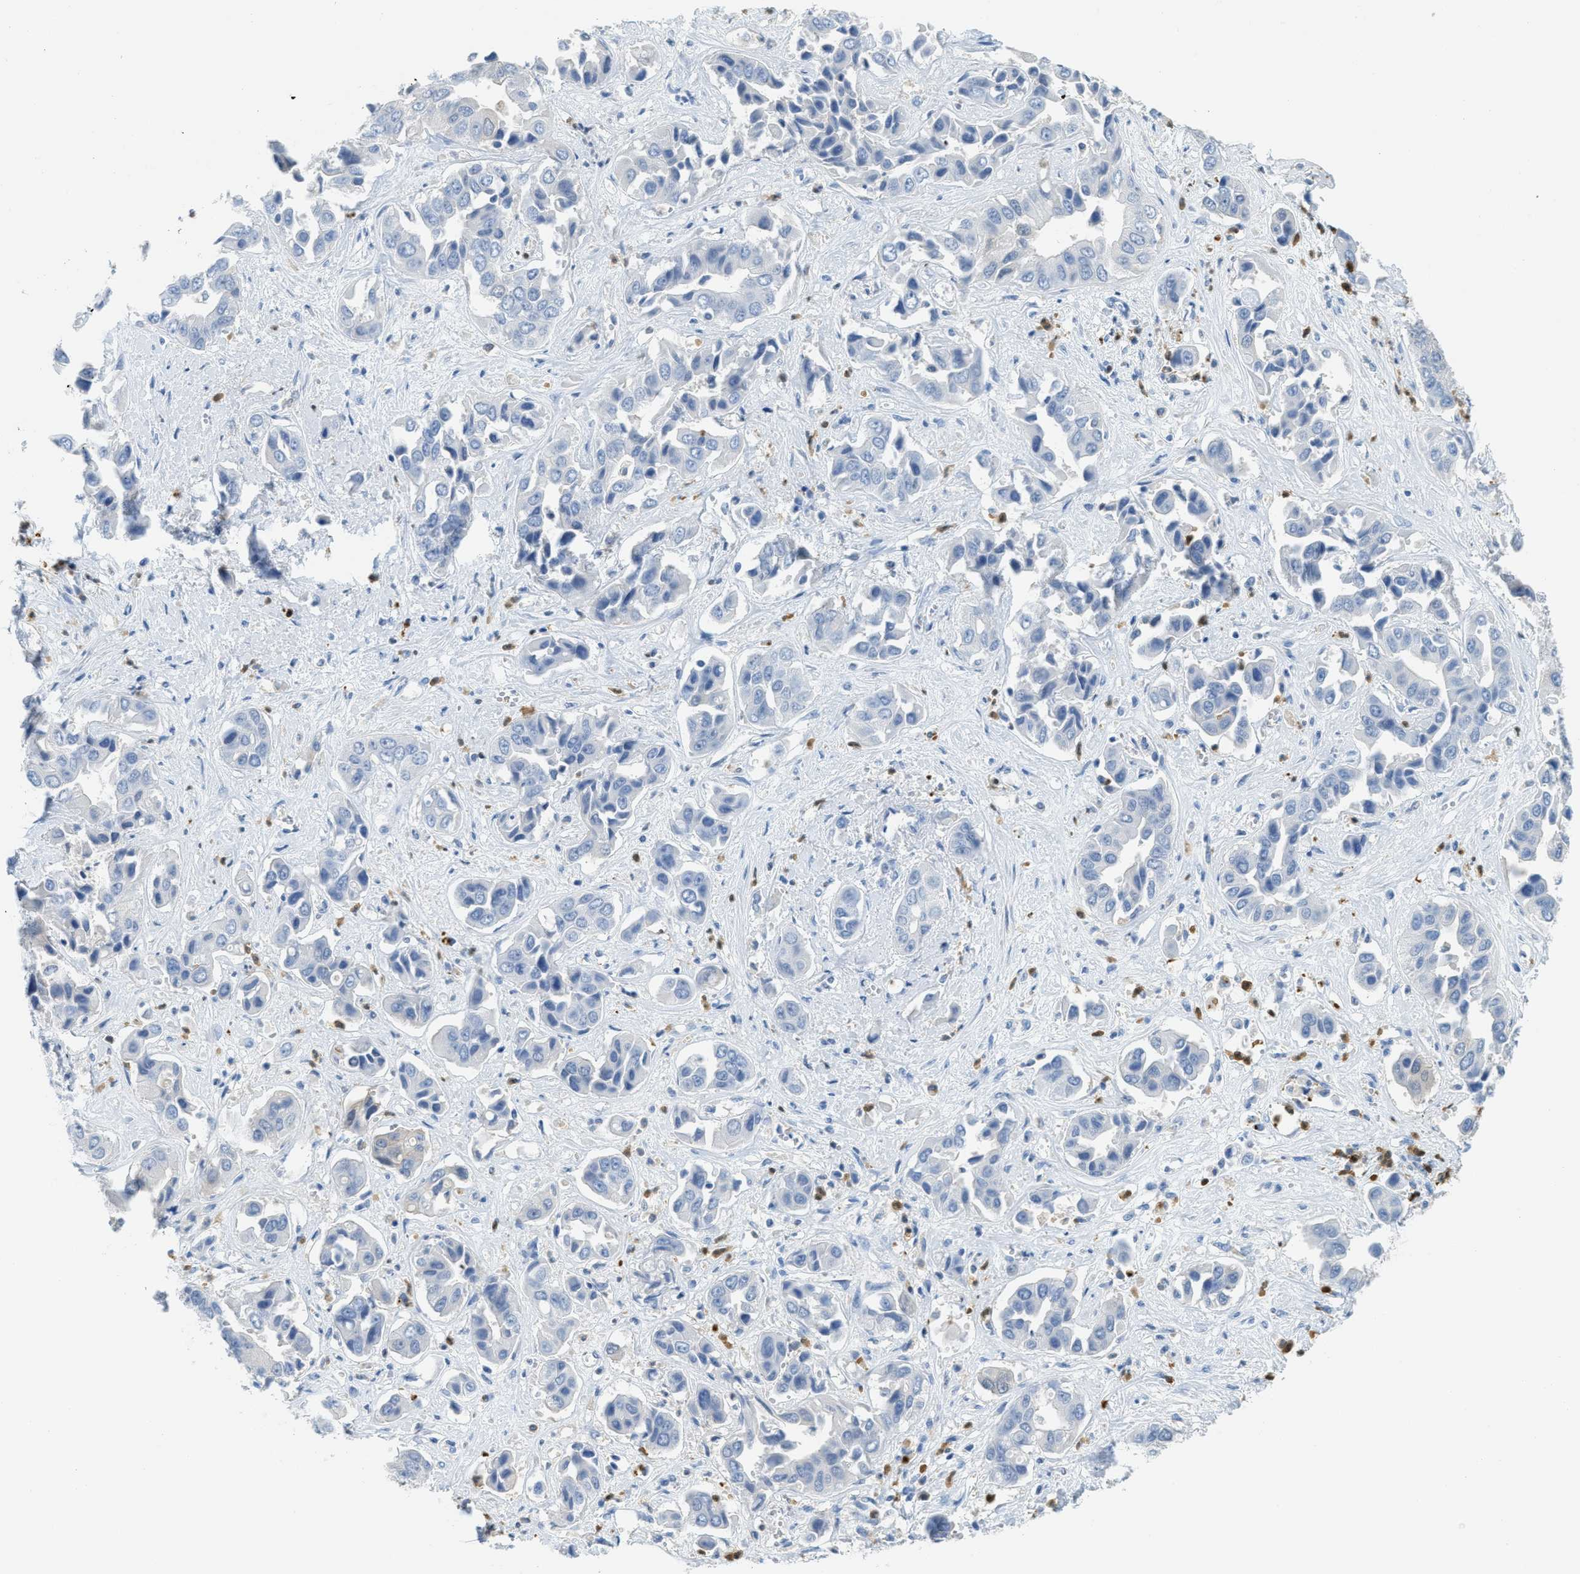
{"staining": {"intensity": "negative", "quantity": "none", "location": "none"}, "tissue": "liver cancer", "cell_type": "Tumor cells", "image_type": "cancer", "snomed": [{"axis": "morphology", "description": "Cholangiocarcinoma"}, {"axis": "topography", "description": "Liver"}], "caption": "This is an immunohistochemistry (IHC) image of human liver cancer. There is no staining in tumor cells.", "gene": "SERPINB1", "patient": {"sex": "female", "age": 52}}